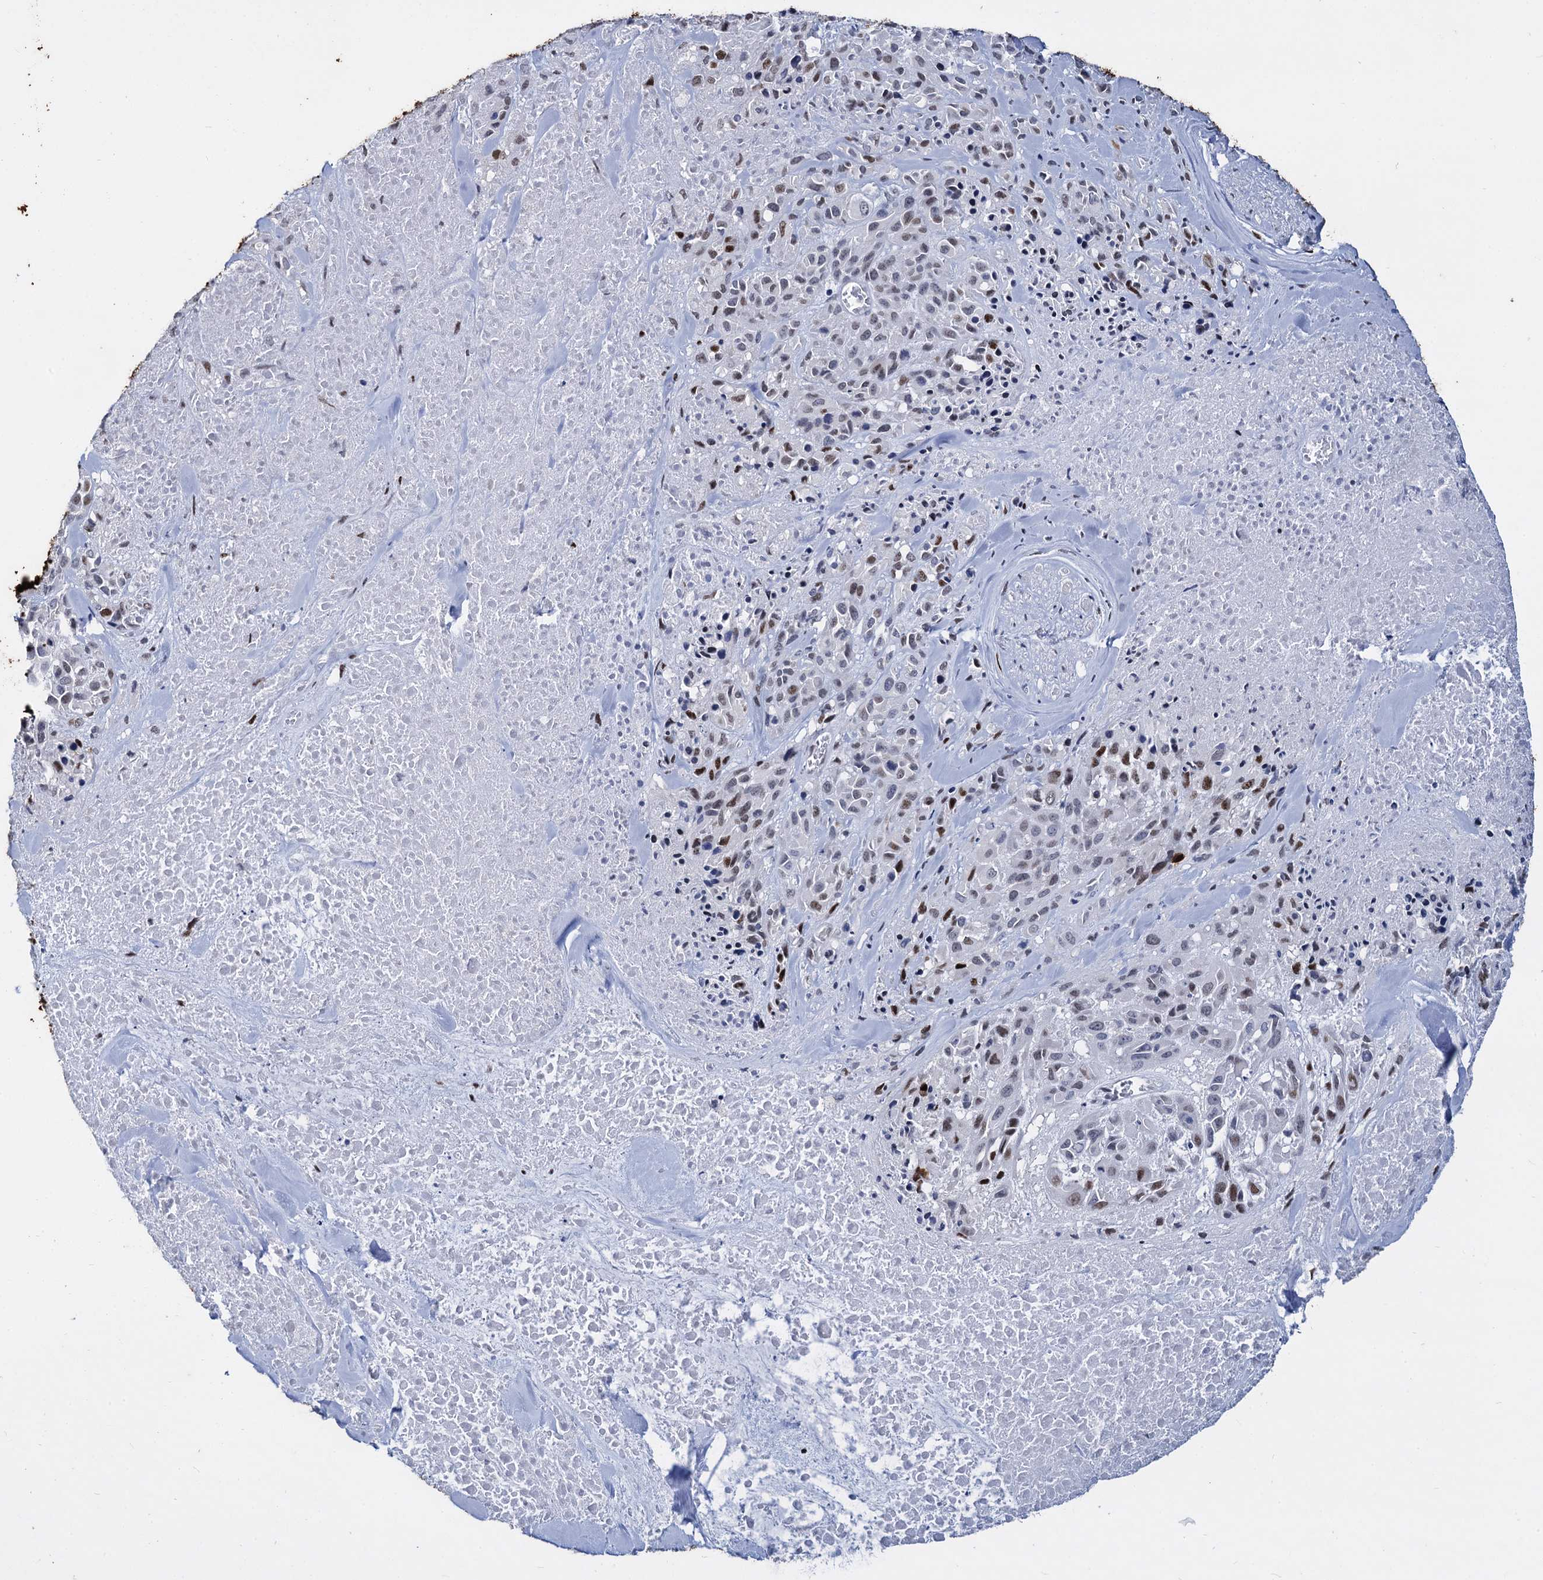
{"staining": {"intensity": "moderate", "quantity": "<25%", "location": "nuclear"}, "tissue": "melanoma", "cell_type": "Tumor cells", "image_type": "cancer", "snomed": [{"axis": "morphology", "description": "Malignant melanoma, Metastatic site"}, {"axis": "topography", "description": "Skin"}], "caption": "This is a photomicrograph of IHC staining of melanoma, which shows moderate staining in the nuclear of tumor cells.", "gene": "MAGEA4", "patient": {"sex": "female", "age": 81}}